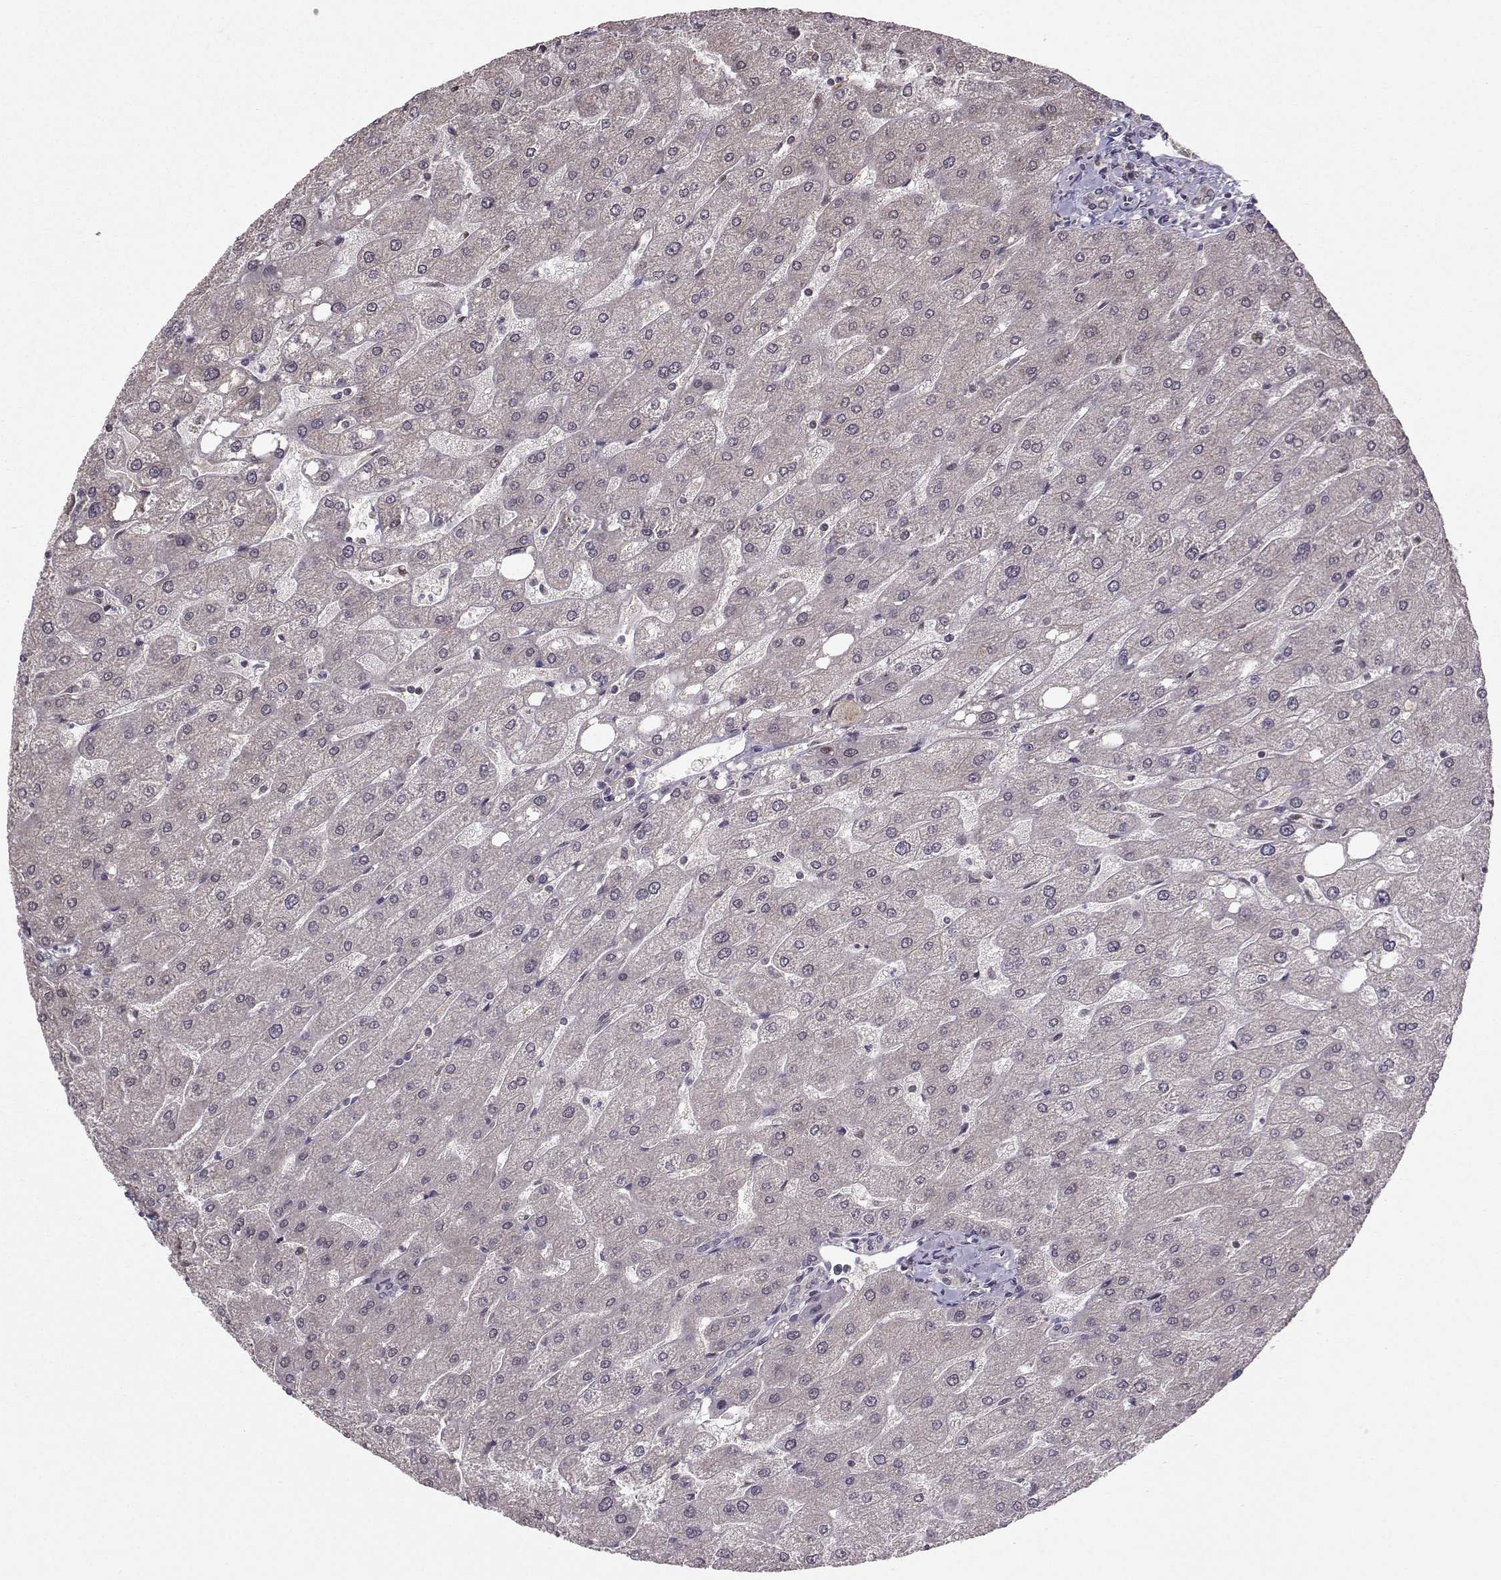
{"staining": {"intensity": "negative", "quantity": "none", "location": "none"}, "tissue": "liver", "cell_type": "Cholangiocytes", "image_type": "normal", "snomed": [{"axis": "morphology", "description": "Normal tissue, NOS"}, {"axis": "topography", "description": "Liver"}], "caption": "The histopathology image reveals no staining of cholangiocytes in normal liver. (IHC, brightfield microscopy, high magnification).", "gene": "PKP2", "patient": {"sex": "male", "age": 67}}